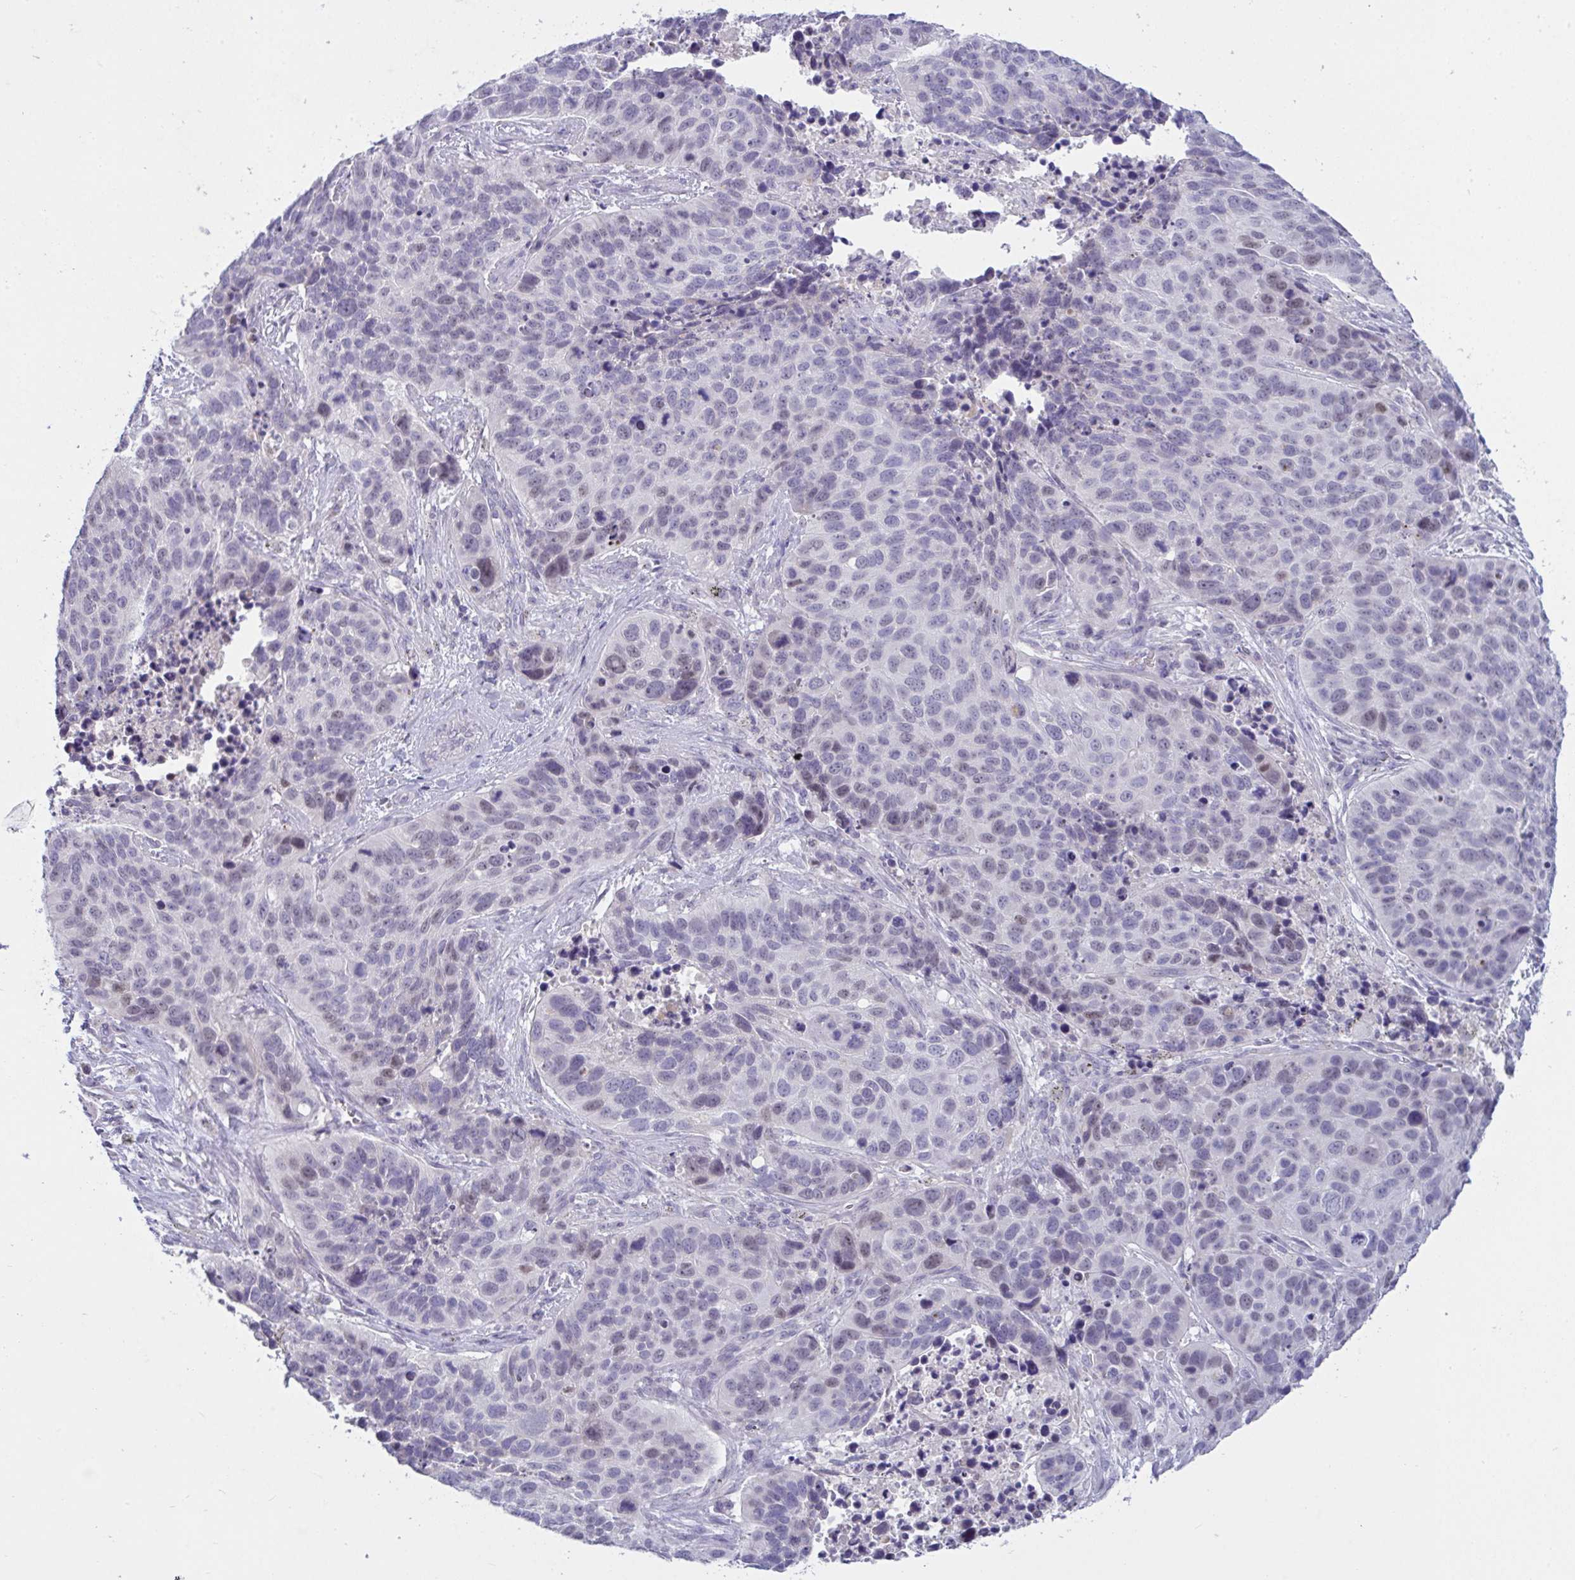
{"staining": {"intensity": "negative", "quantity": "none", "location": "none"}, "tissue": "lung cancer", "cell_type": "Tumor cells", "image_type": "cancer", "snomed": [{"axis": "morphology", "description": "Squamous cell carcinoma, NOS"}, {"axis": "topography", "description": "Lung"}], "caption": "Image shows no protein positivity in tumor cells of lung cancer tissue.", "gene": "MYC", "patient": {"sex": "male", "age": 62}}